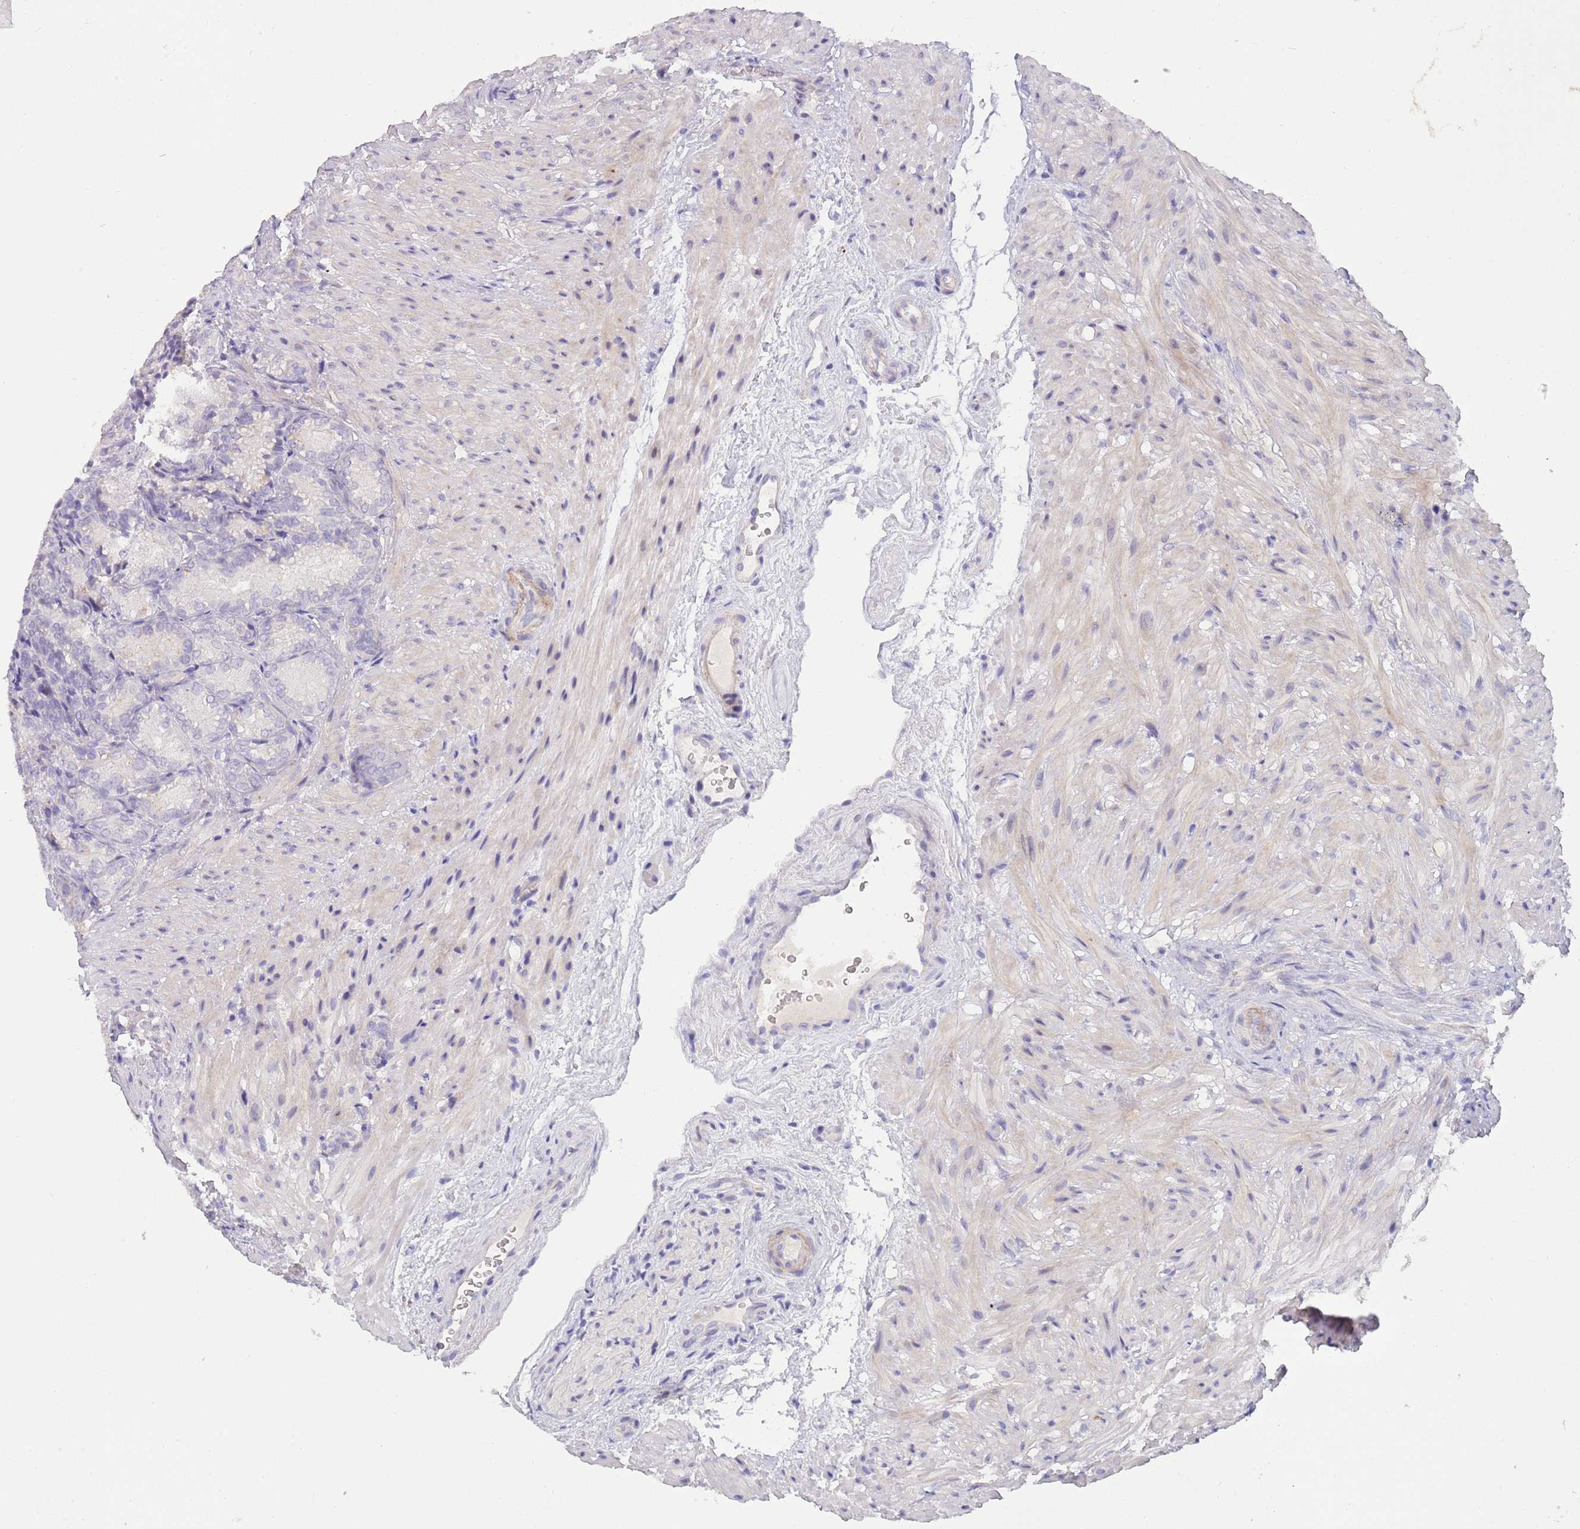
{"staining": {"intensity": "negative", "quantity": "none", "location": "none"}, "tissue": "seminal vesicle", "cell_type": "Glandular cells", "image_type": "normal", "snomed": [{"axis": "morphology", "description": "Normal tissue, NOS"}, {"axis": "topography", "description": "Seminal veicle"}], "caption": "This micrograph is of normal seminal vesicle stained with immunohistochemistry to label a protein in brown with the nuclei are counter-stained blue. There is no expression in glandular cells.", "gene": "PIMREG", "patient": {"sex": "male", "age": 58}}